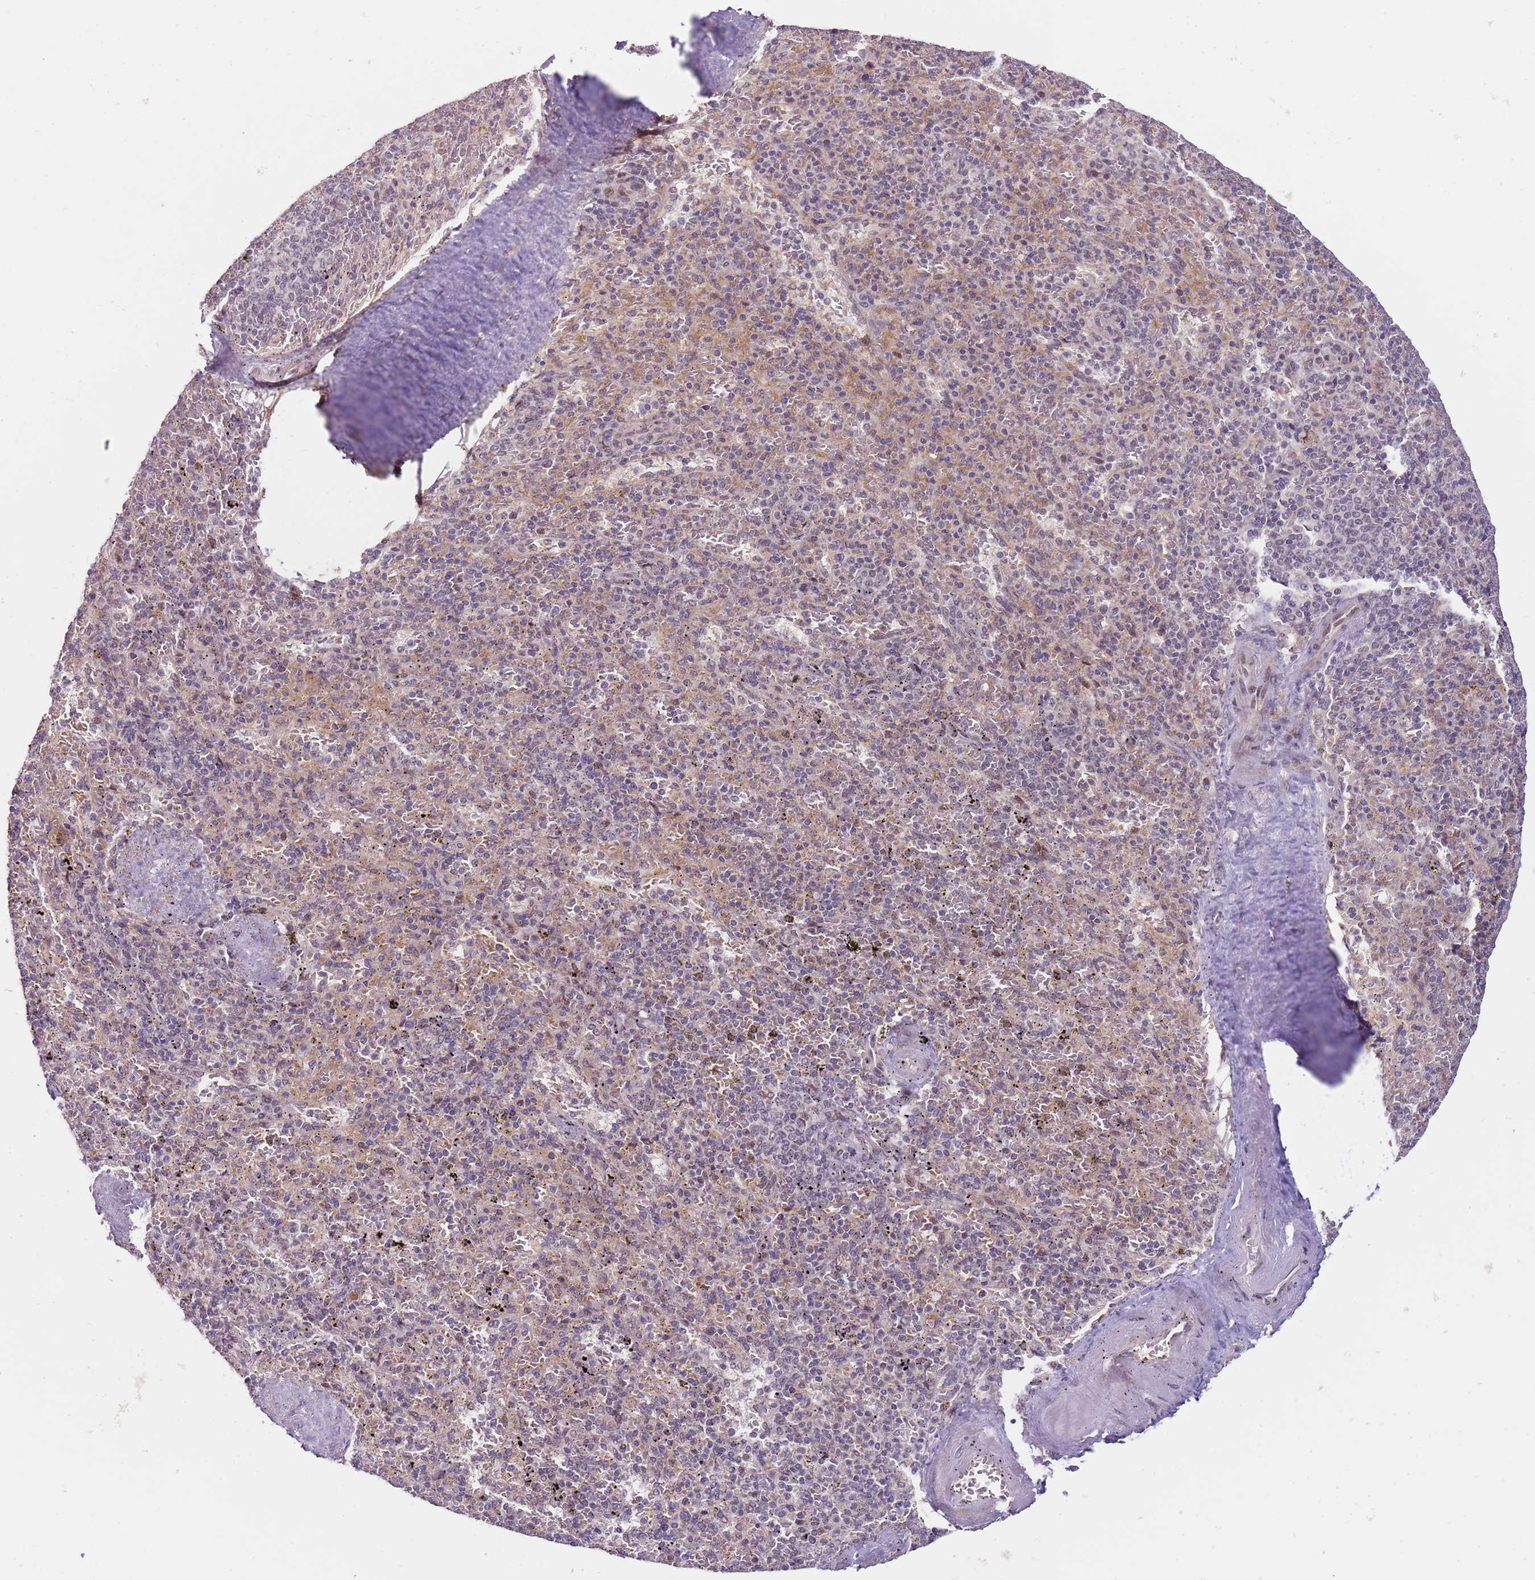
{"staining": {"intensity": "weak", "quantity": "<25%", "location": "nuclear"}, "tissue": "spleen", "cell_type": "Cells in red pulp", "image_type": "normal", "snomed": [{"axis": "morphology", "description": "Normal tissue, NOS"}, {"axis": "topography", "description": "Spleen"}], "caption": "Protein analysis of normal spleen exhibits no significant staining in cells in red pulp. (DAB (3,3'-diaminobenzidine) IHC visualized using brightfield microscopy, high magnification).", "gene": "LGALSL", "patient": {"sex": "male", "age": 82}}